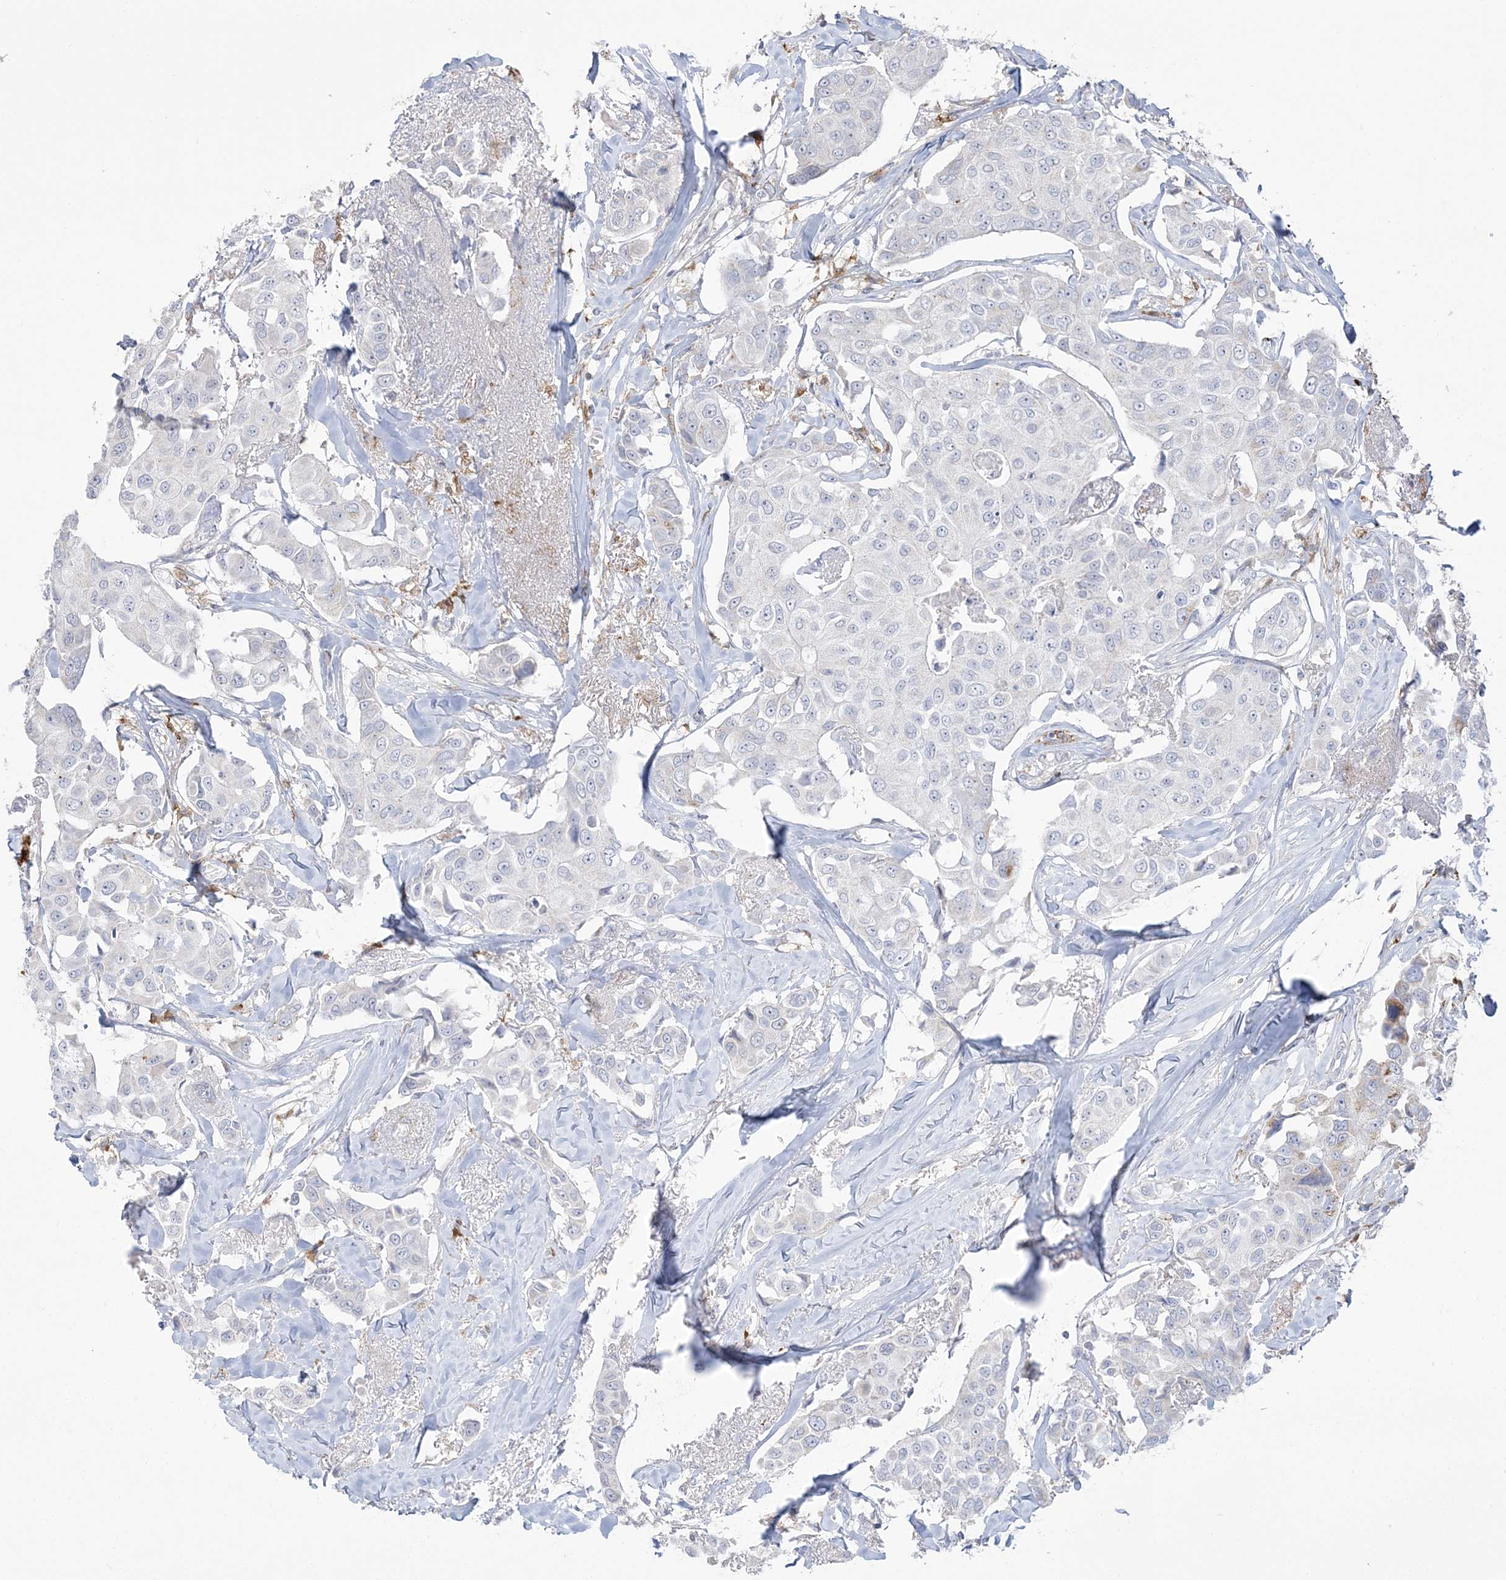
{"staining": {"intensity": "negative", "quantity": "none", "location": "none"}, "tissue": "breast cancer", "cell_type": "Tumor cells", "image_type": "cancer", "snomed": [{"axis": "morphology", "description": "Duct carcinoma"}, {"axis": "topography", "description": "Breast"}], "caption": "This is an immunohistochemistry (IHC) image of intraductal carcinoma (breast). There is no staining in tumor cells.", "gene": "HAAO", "patient": {"sex": "female", "age": 80}}